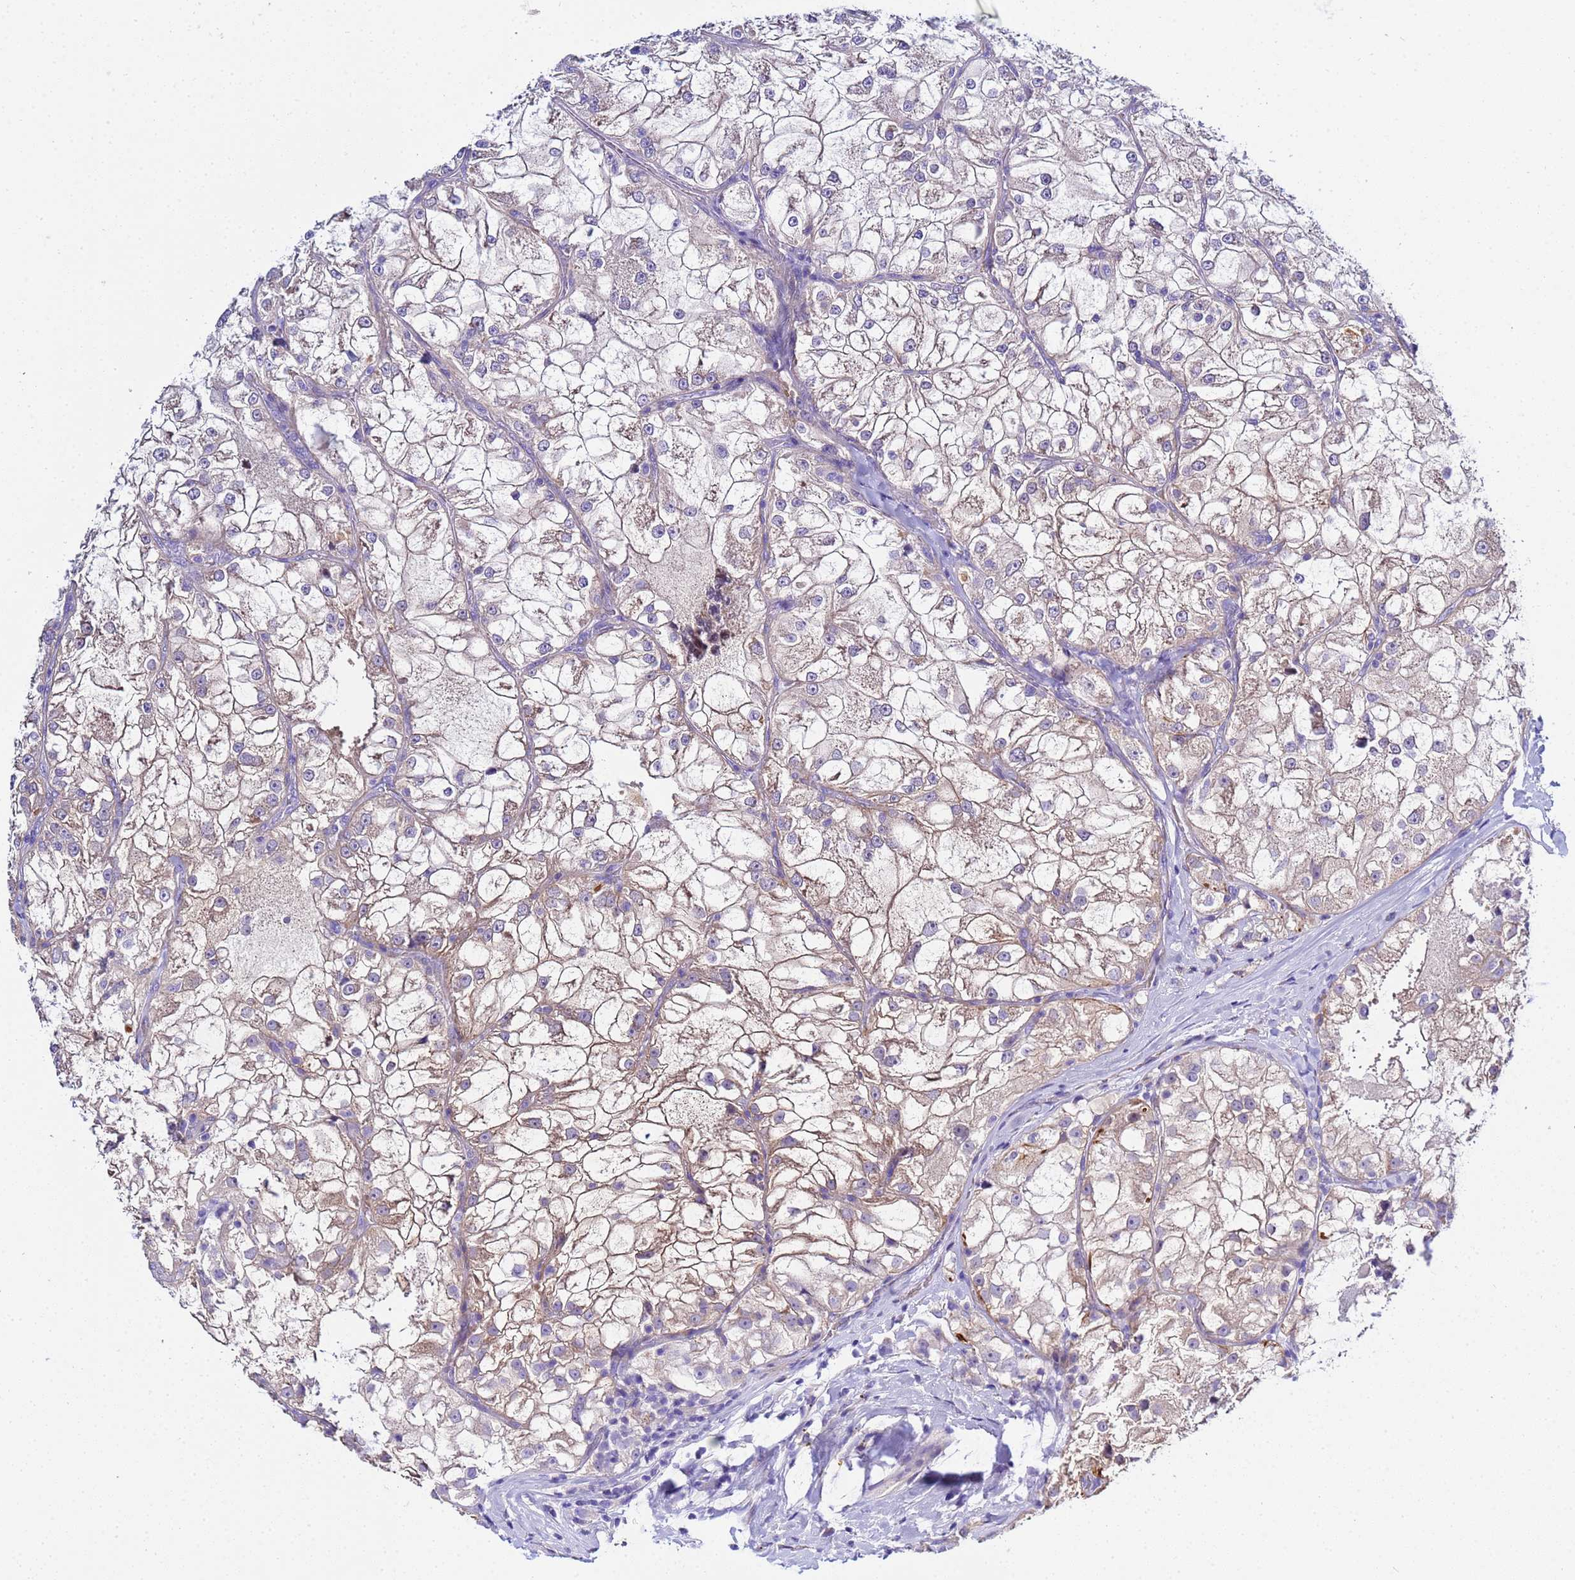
{"staining": {"intensity": "weak", "quantity": "25%-75%", "location": "cytoplasmic/membranous"}, "tissue": "renal cancer", "cell_type": "Tumor cells", "image_type": "cancer", "snomed": [{"axis": "morphology", "description": "Adenocarcinoma, NOS"}, {"axis": "topography", "description": "Kidney"}], "caption": "There is low levels of weak cytoplasmic/membranous positivity in tumor cells of adenocarcinoma (renal), as demonstrated by immunohistochemical staining (brown color).", "gene": "USP18", "patient": {"sex": "female", "age": 72}}